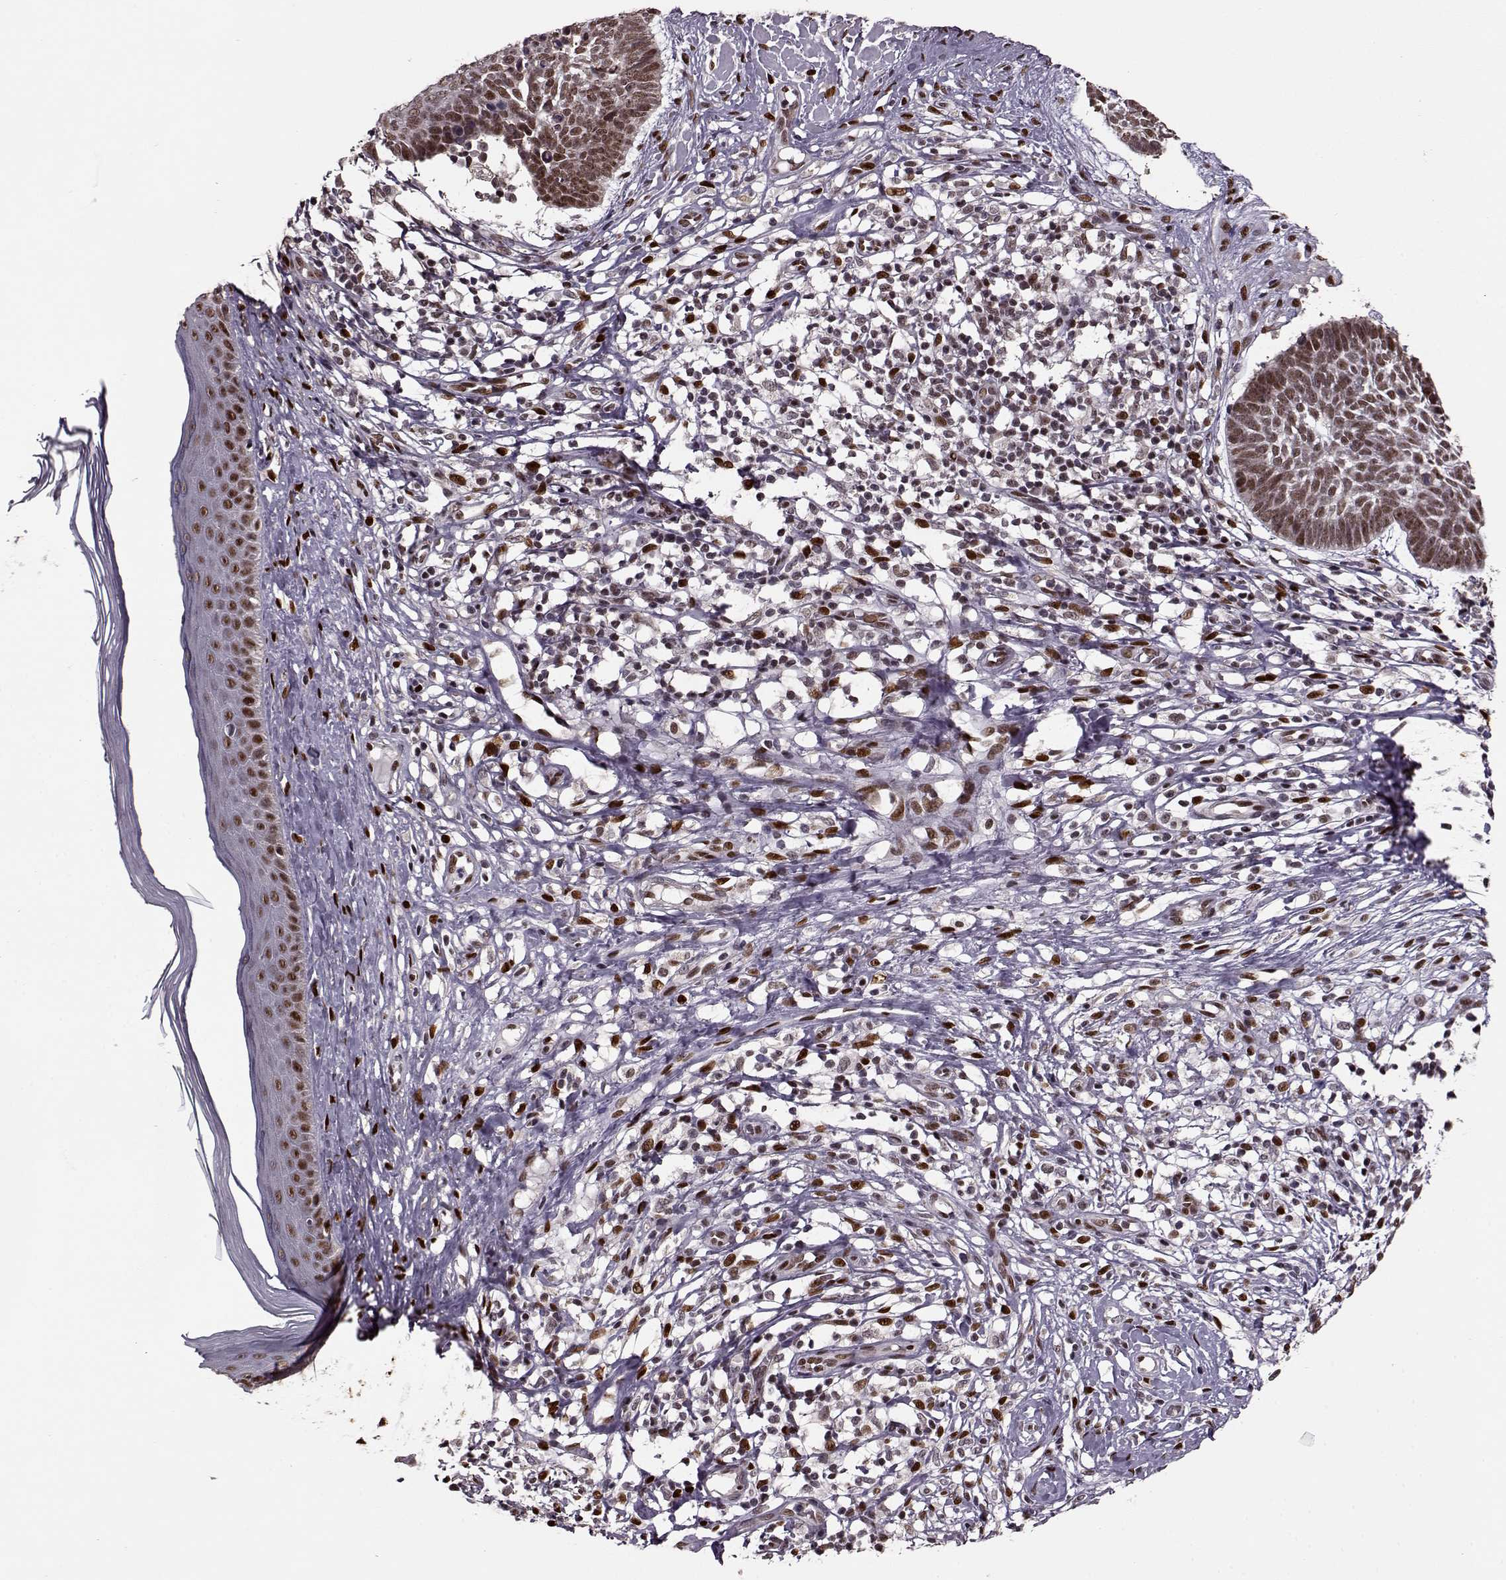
{"staining": {"intensity": "moderate", "quantity": ">75%", "location": "nuclear"}, "tissue": "skin cancer", "cell_type": "Tumor cells", "image_type": "cancer", "snomed": [{"axis": "morphology", "description": "Basal cell carcinoma"}, {"axis": "topography", "description": "Skin"}], "caption": "Immunohistochemistry of skin basal cell carcinoma shows medium levels of moderate nuclear expression in approximately >75% of tumor cells.", "gene": "FTO", "patient": {"sex": "male", "age": 85}}